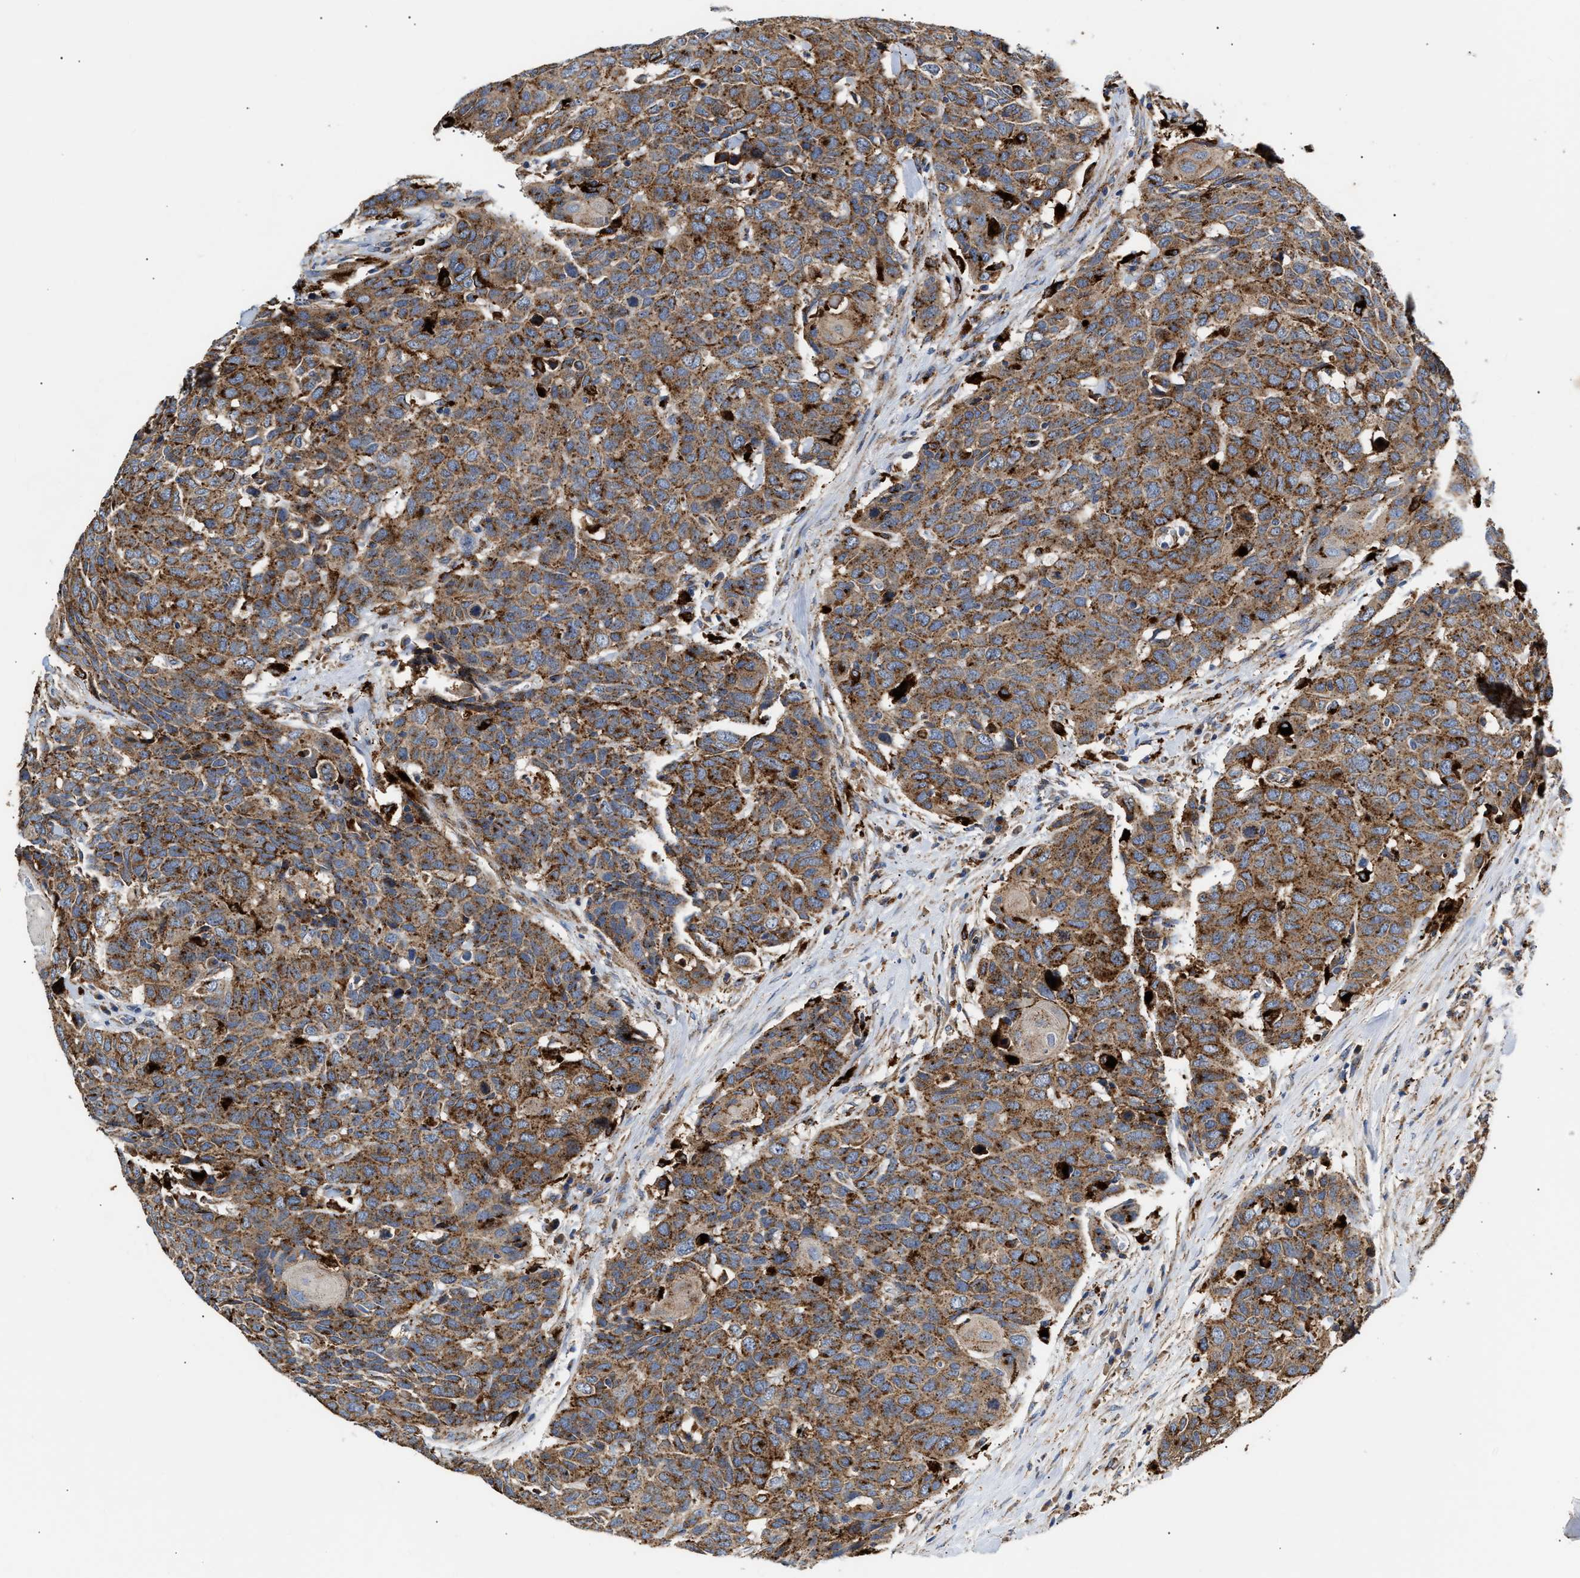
{"staining": {"intensity": "moderate", "quantity": ">75%", "location": "cytoplasmic/membranous"}, "tissue": "head and neck cancer", "cell_type": "Tumor cells", "image_type": "cancer", "snomed": [{"axis": "morphology", "description": "Squamous cell carcinoma, NOS"}, {"axis": "topography", "description": "Head-Neck"}], "caption": "This image demonstrates immunohistochemistry staining of head and neck squamous cell carcinoma, with medium moderate cytoplasmic/membranous positivity in about >75% of tumor cells.", "gene": "CCDC146", "patient": {"sex": "male", "age": 66}}